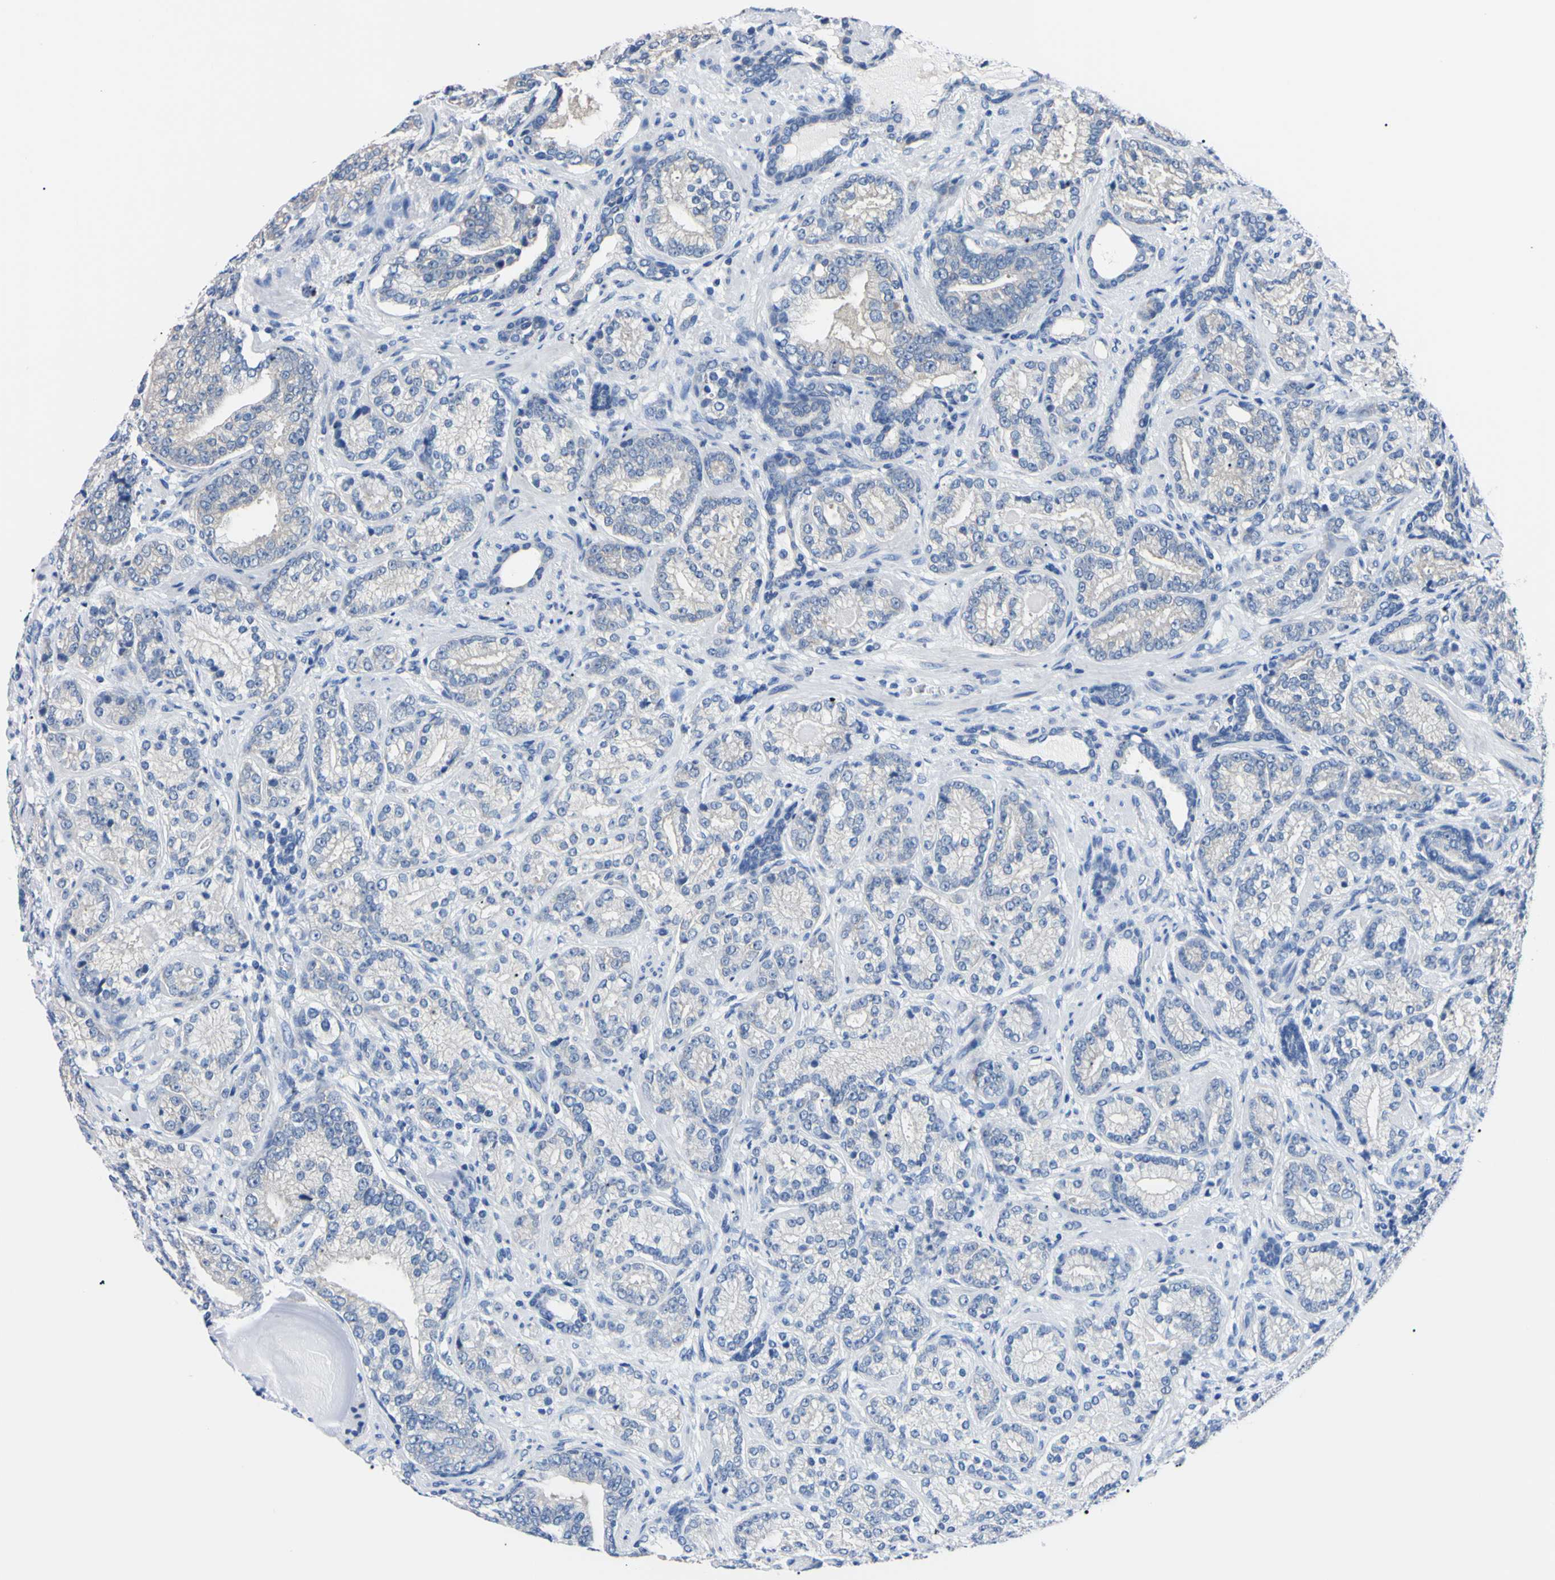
{"staining": {"intensity": "negative", "quantity": "none", "location": "none"}, "tissue": "prostate cancer", "cell_type": "Tumor cells", "image_type": "cancer", "snomed": [{"axis": "morphology", "description": "Adenocarcinoma, High grade"}, {"axis": "topography", "description": "Prostate"}], "caption": "The image exhibits no staining of tumor cells in prostate cancer. (IHC, brightfield microscopy, high magnification).", "gene": "RARS1", "patient": {"sex": "male", "age": 61}}